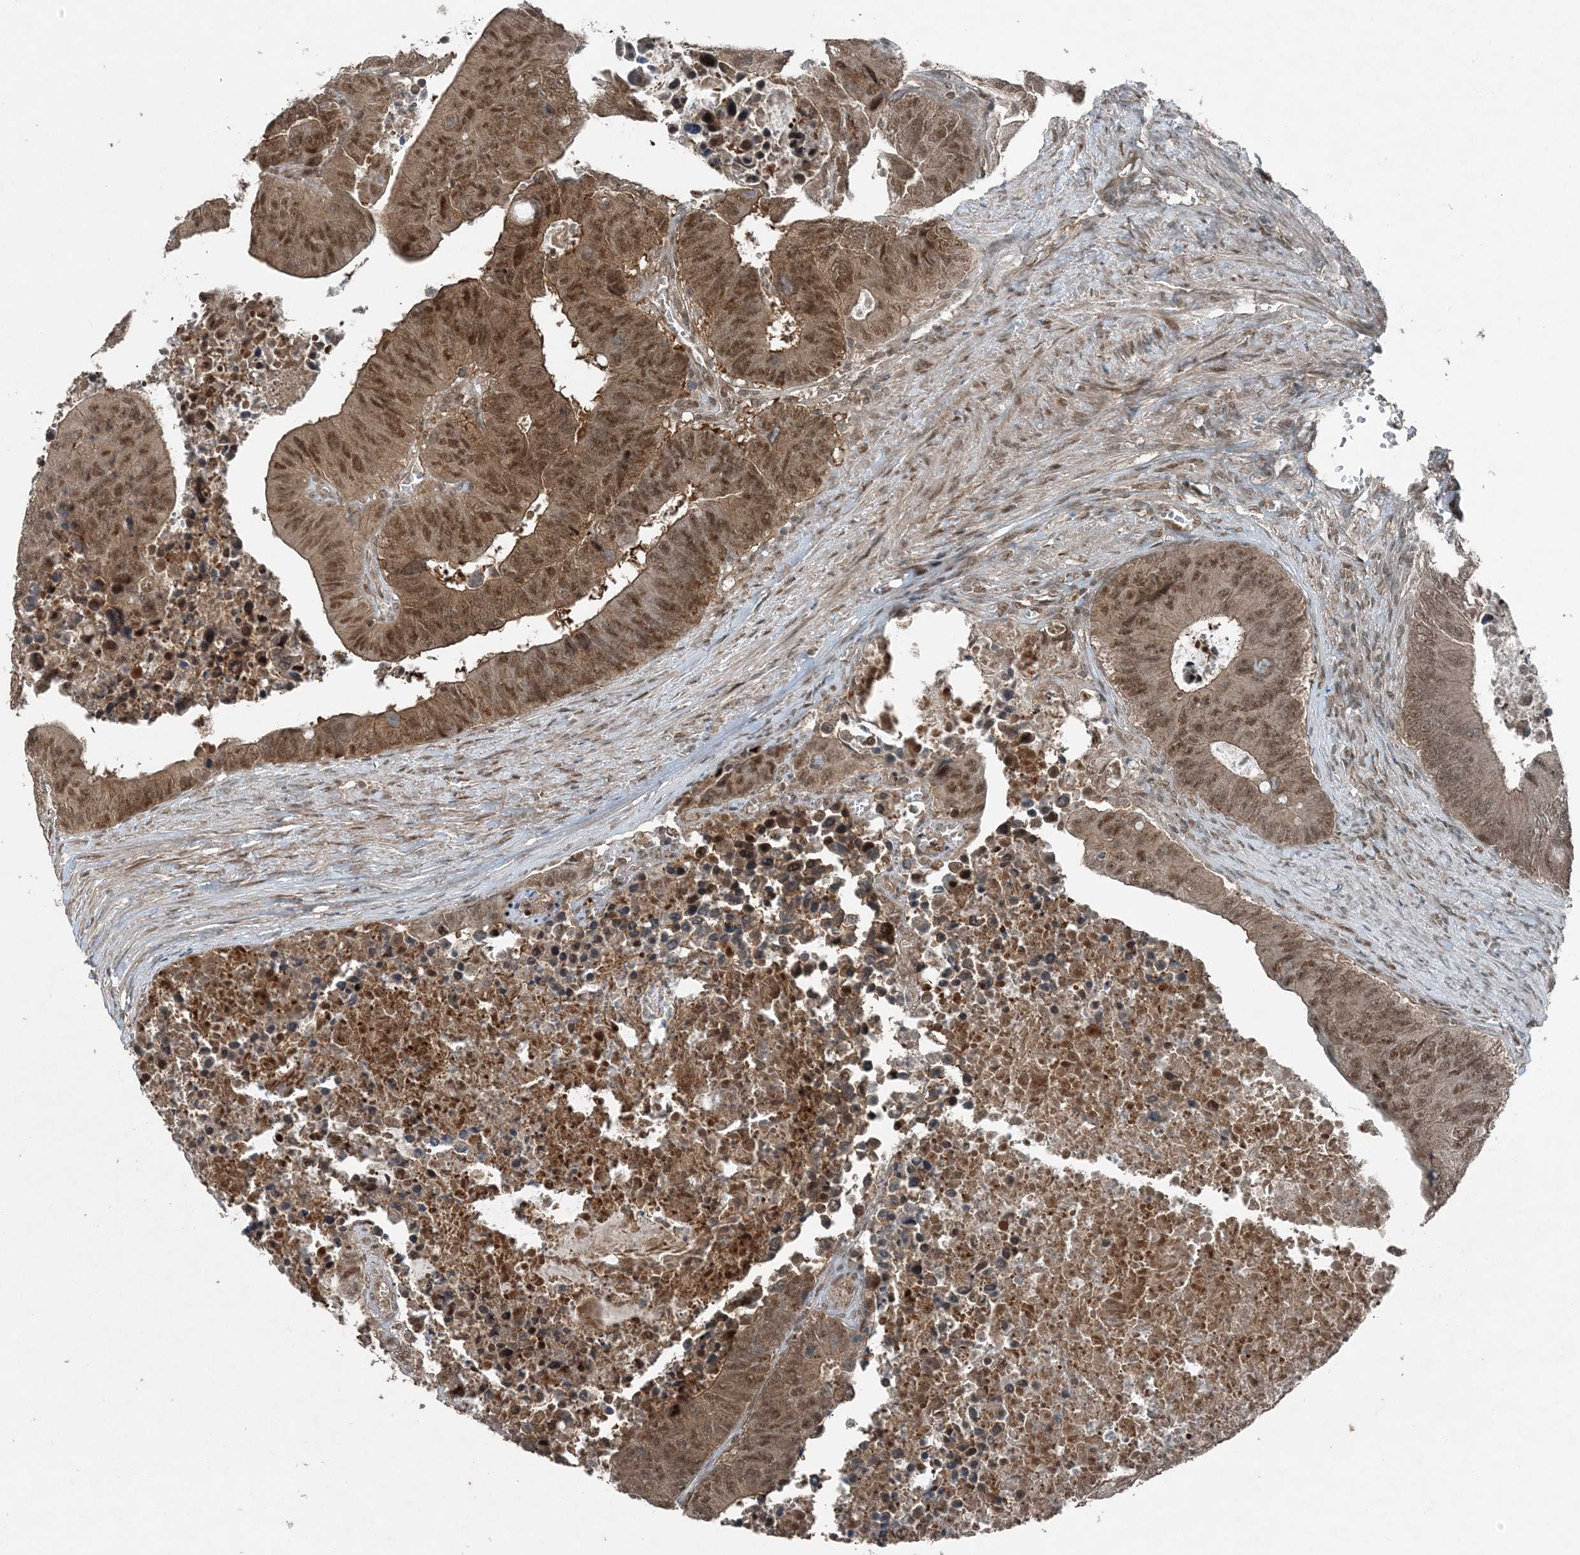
{"staining": {"intensity": "moderate", "quantity": ">75%", "location": "cytoplasmic/membranous,nuclear"}, "tissue": "colorectal cancer", "cell_type": "Tumor cells", "image_type": "cancer", "snomed": [{"axis": "morphology", "description": "Adenocarcinoma, NOS"}, {"axis": "topography", "description": "Colon"}], "caption": "A micrograph of adenocarcinoma (colorectal) stained for a protein displays moderate cytoplasmic/membranous and nuclear brown staining in tumor cells.", "gene": "COPS7B", "patient": {"sex": "male", "age": 87}}